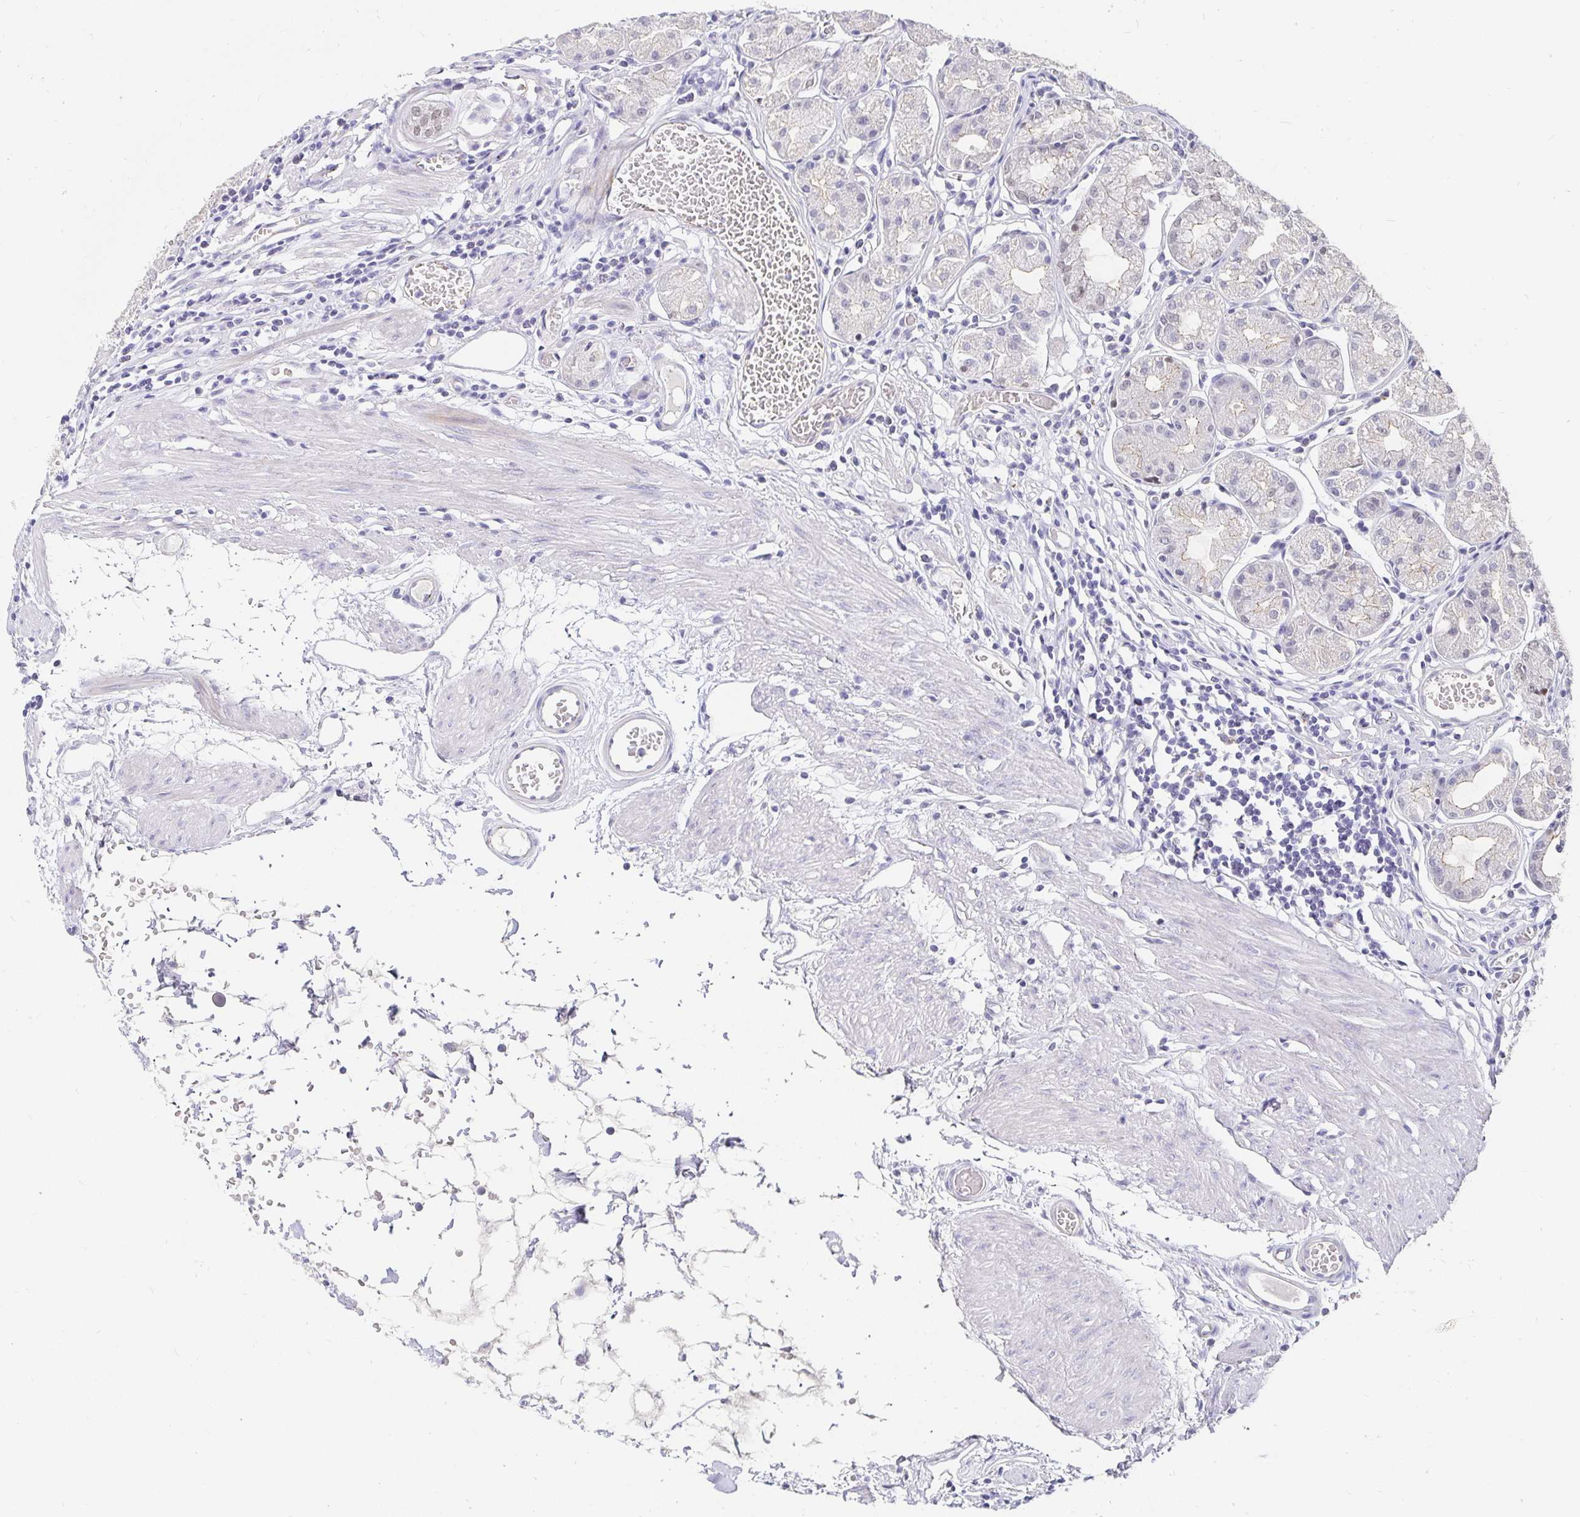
{"staining": {"intensity": "moderate", "quantity": "<25%", "location": "cytoplasmic/membranous,nuclear"}, "tissue": "stomach", "cell_type": "Glandular cells", "image_type": "normal", "snomed": [{"axis": "morphology", "description": "Normal tissue, NOS"}, {"axis": "topography", "description": "Stomach"}], "caption": "A low amount of moderate cytoplasmic/membranous,nuclear expression is identified in approximately <25% of glandular cells in unremarkable stomach. Ihc stains the protein in brown and the nuclei are stained blue.", "gene": "PDX1", "patient": {"sex": "male", "age": 55}}